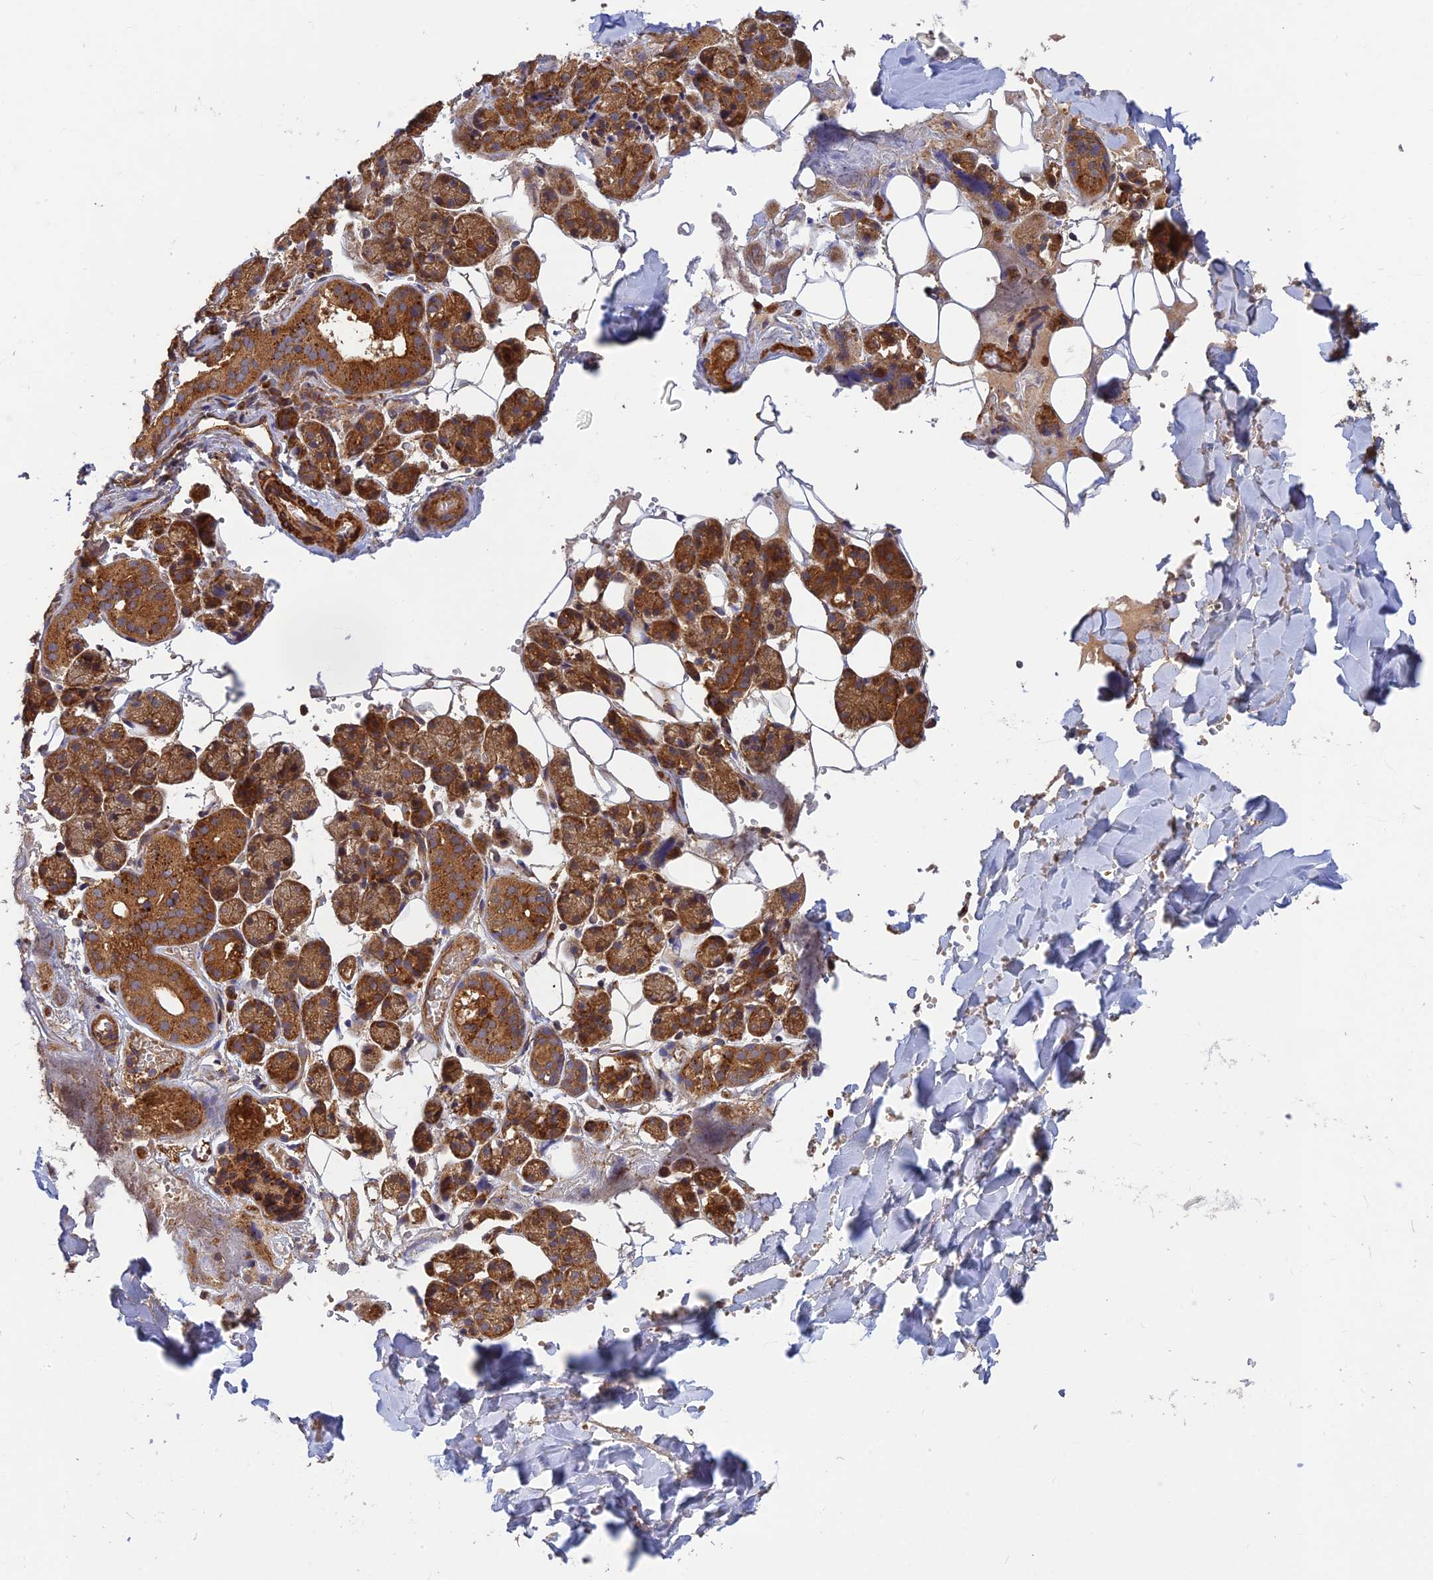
{"staining": {"intensity": "moderate", "quantity": ">75%", "location": "cytoplasmic/membranous"}, "tissue": "salivary gland", "cell_type": "Glandular cells", "image_type": "normal", "snomed": [{"axis": "morphology", "description": "Normal tissue, NOS"}, {"axis": "topography", "description": "Salivary gland"}], "caption": "Unremarkable salivary gland shows moderate cytoplasmic/membranous staining in about >75% of glandular cells (brown staining indicates protein expression, while blue staining denotes nuclei)..", "gene": "RELCH", "patient": {"sex": "female", "age": 33}}